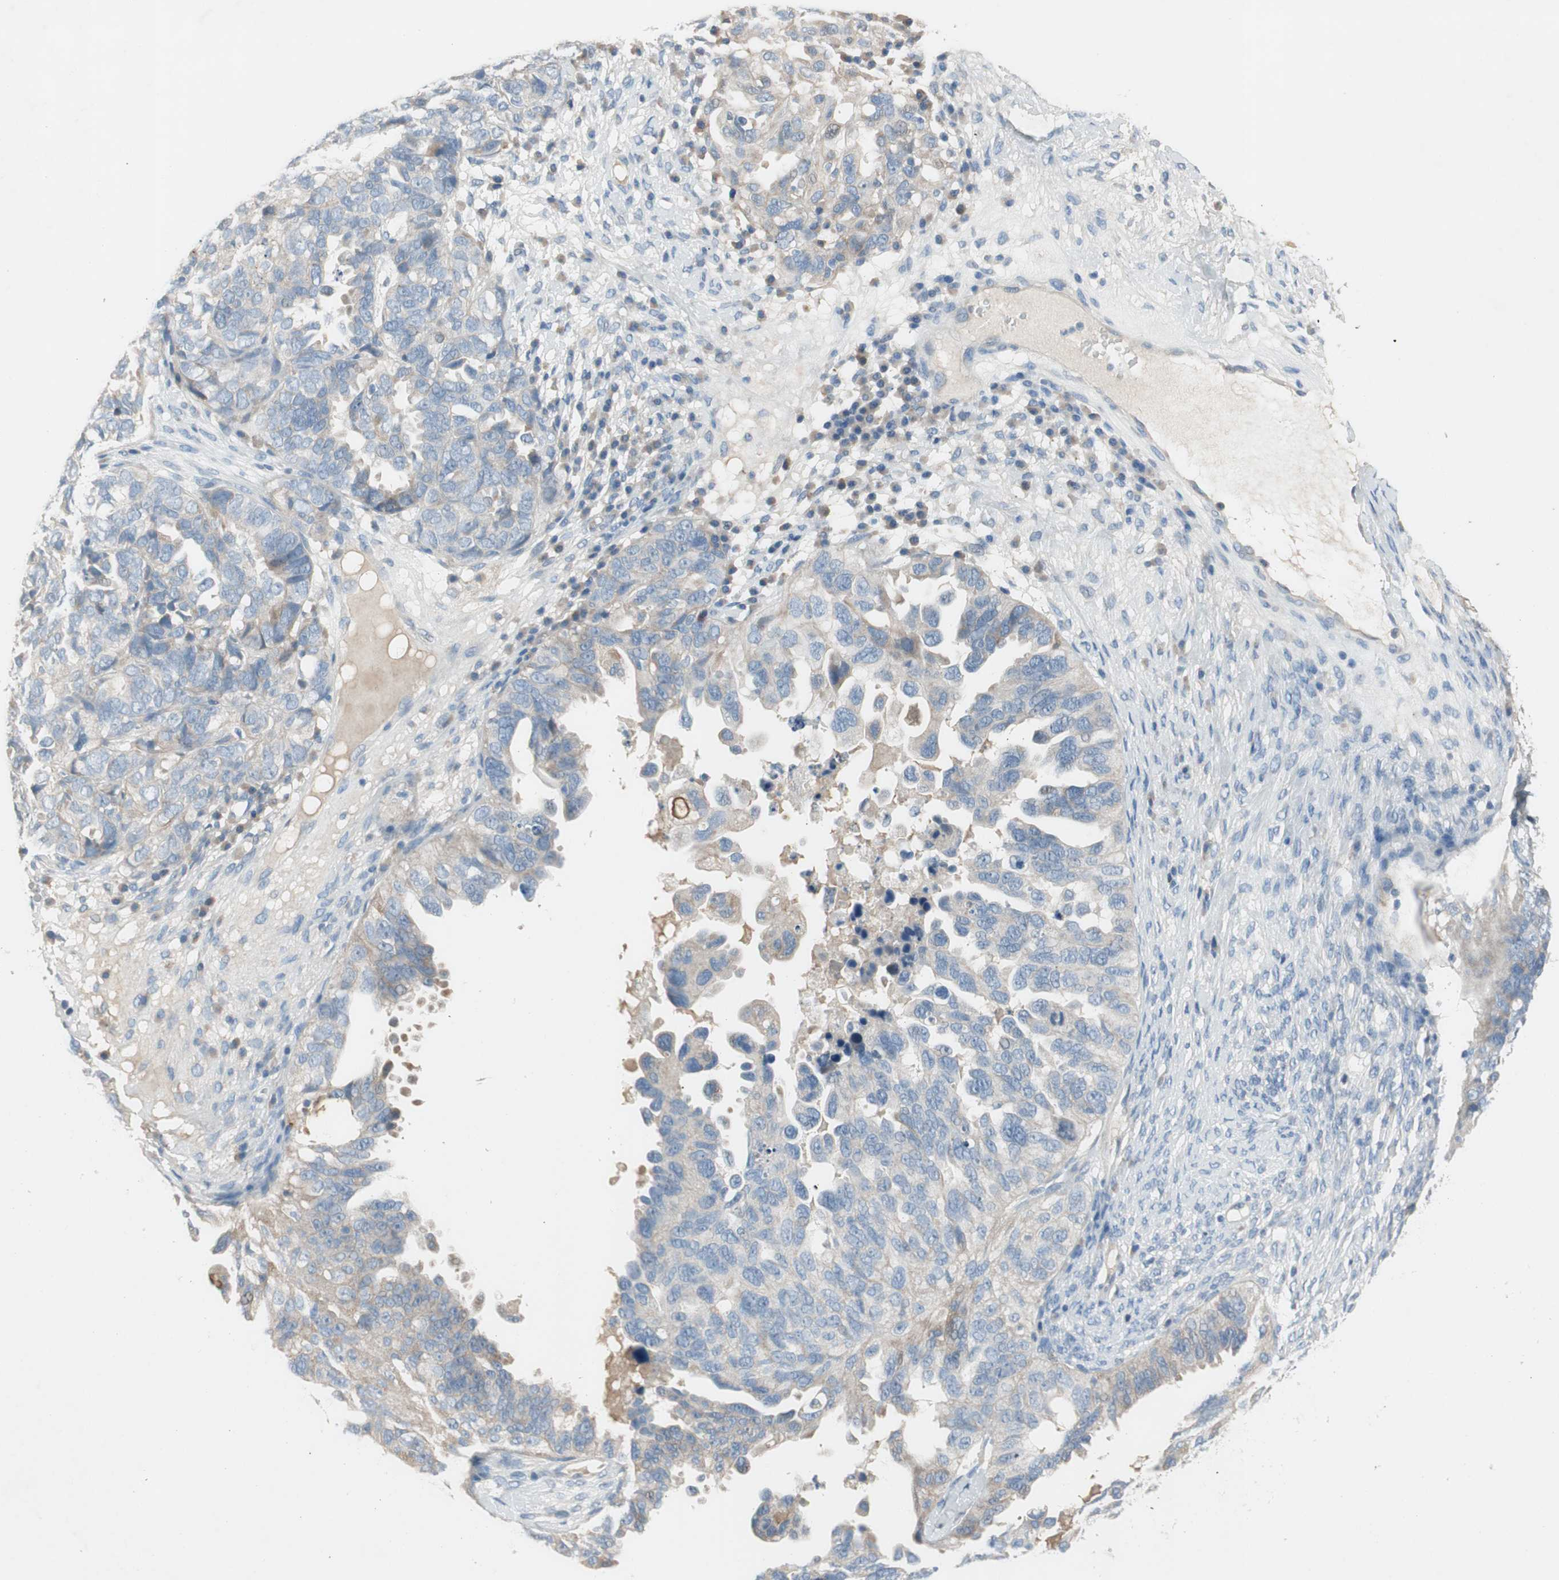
{"staining": {"intensity": "weak", "quantity": "<25%", "location": "cytoplasmic/membranous"}, "tissue": "ovarian cancer", "cell_type": "Tumor cells", "image_type": "cancer", "snomed": [{"axis": "morphology", "description": "Cystadenocarcinoma, serous, NOS"}, {"axis": "topography", "description": "Ovary"}], "caption": "DAB (3,3'-diaminobenzidine) immunohistochemical staining of human ovarian cancer exhibits no significant staining in tumor cells.", "gene": "PRRG4", "patient": {"sex": "female", "age": 82}}